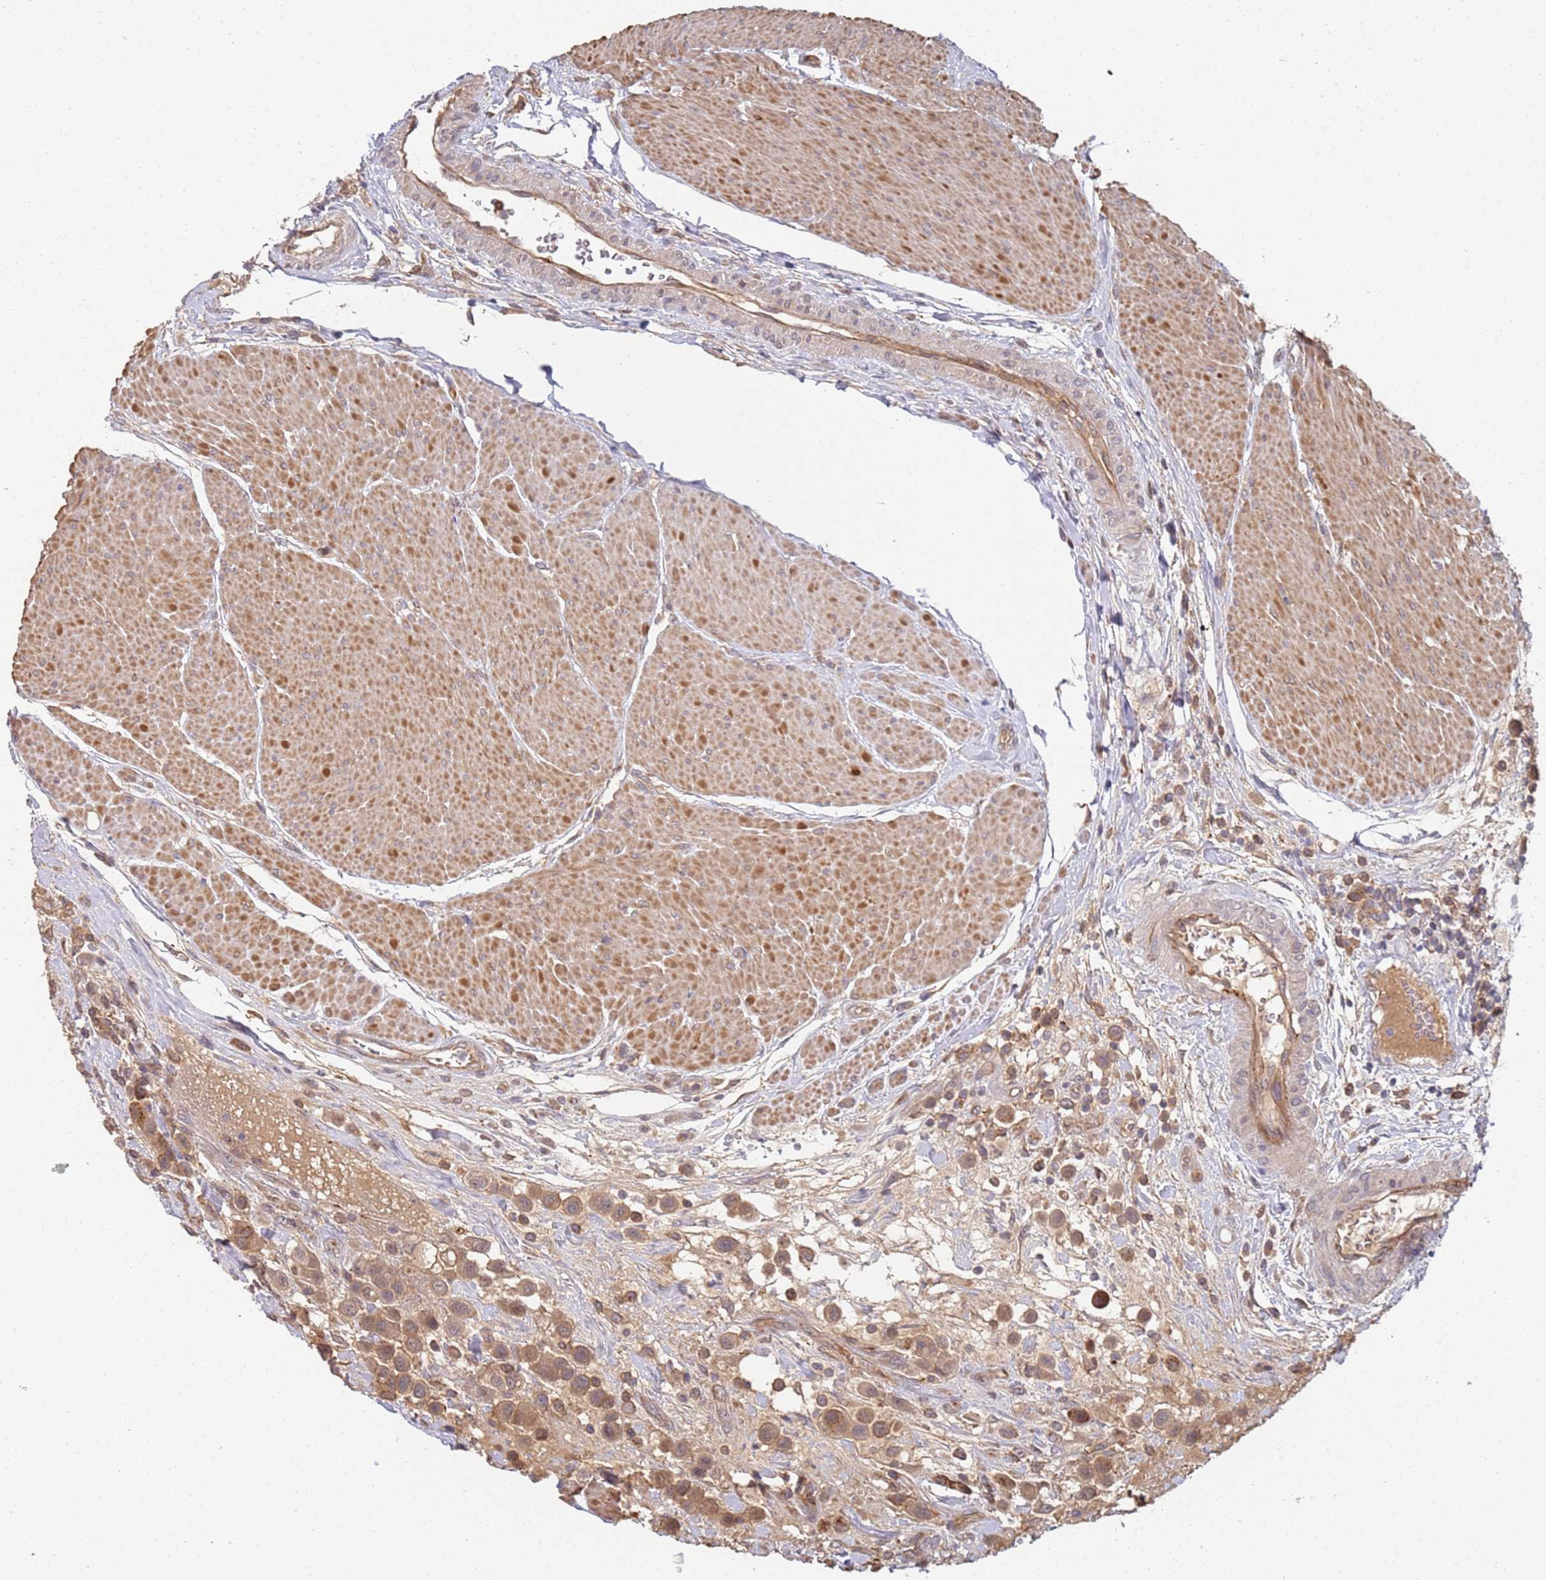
{"staining": {"intensity": "moderate", "quantity": ">75%", "location": "cytoplasmic/membranous"}, "tissue": "urothelial cancer", "cell_type": "Tumor cells", "image_type": "cancer", "snomed": [{"axis": "morphology", "description": "Urothelial carcinoma, High grade"}, {"axis": "topography", "description": "Urinary bladder"}], "caption": "The immunohistochemical stain highlights moderate cytoplasmic/membranous expression in tumor cells of high-grade urothelial carcinoma tissue.", "gene": "ABCB6", "patient": {"sex": "male", "age": 50}}